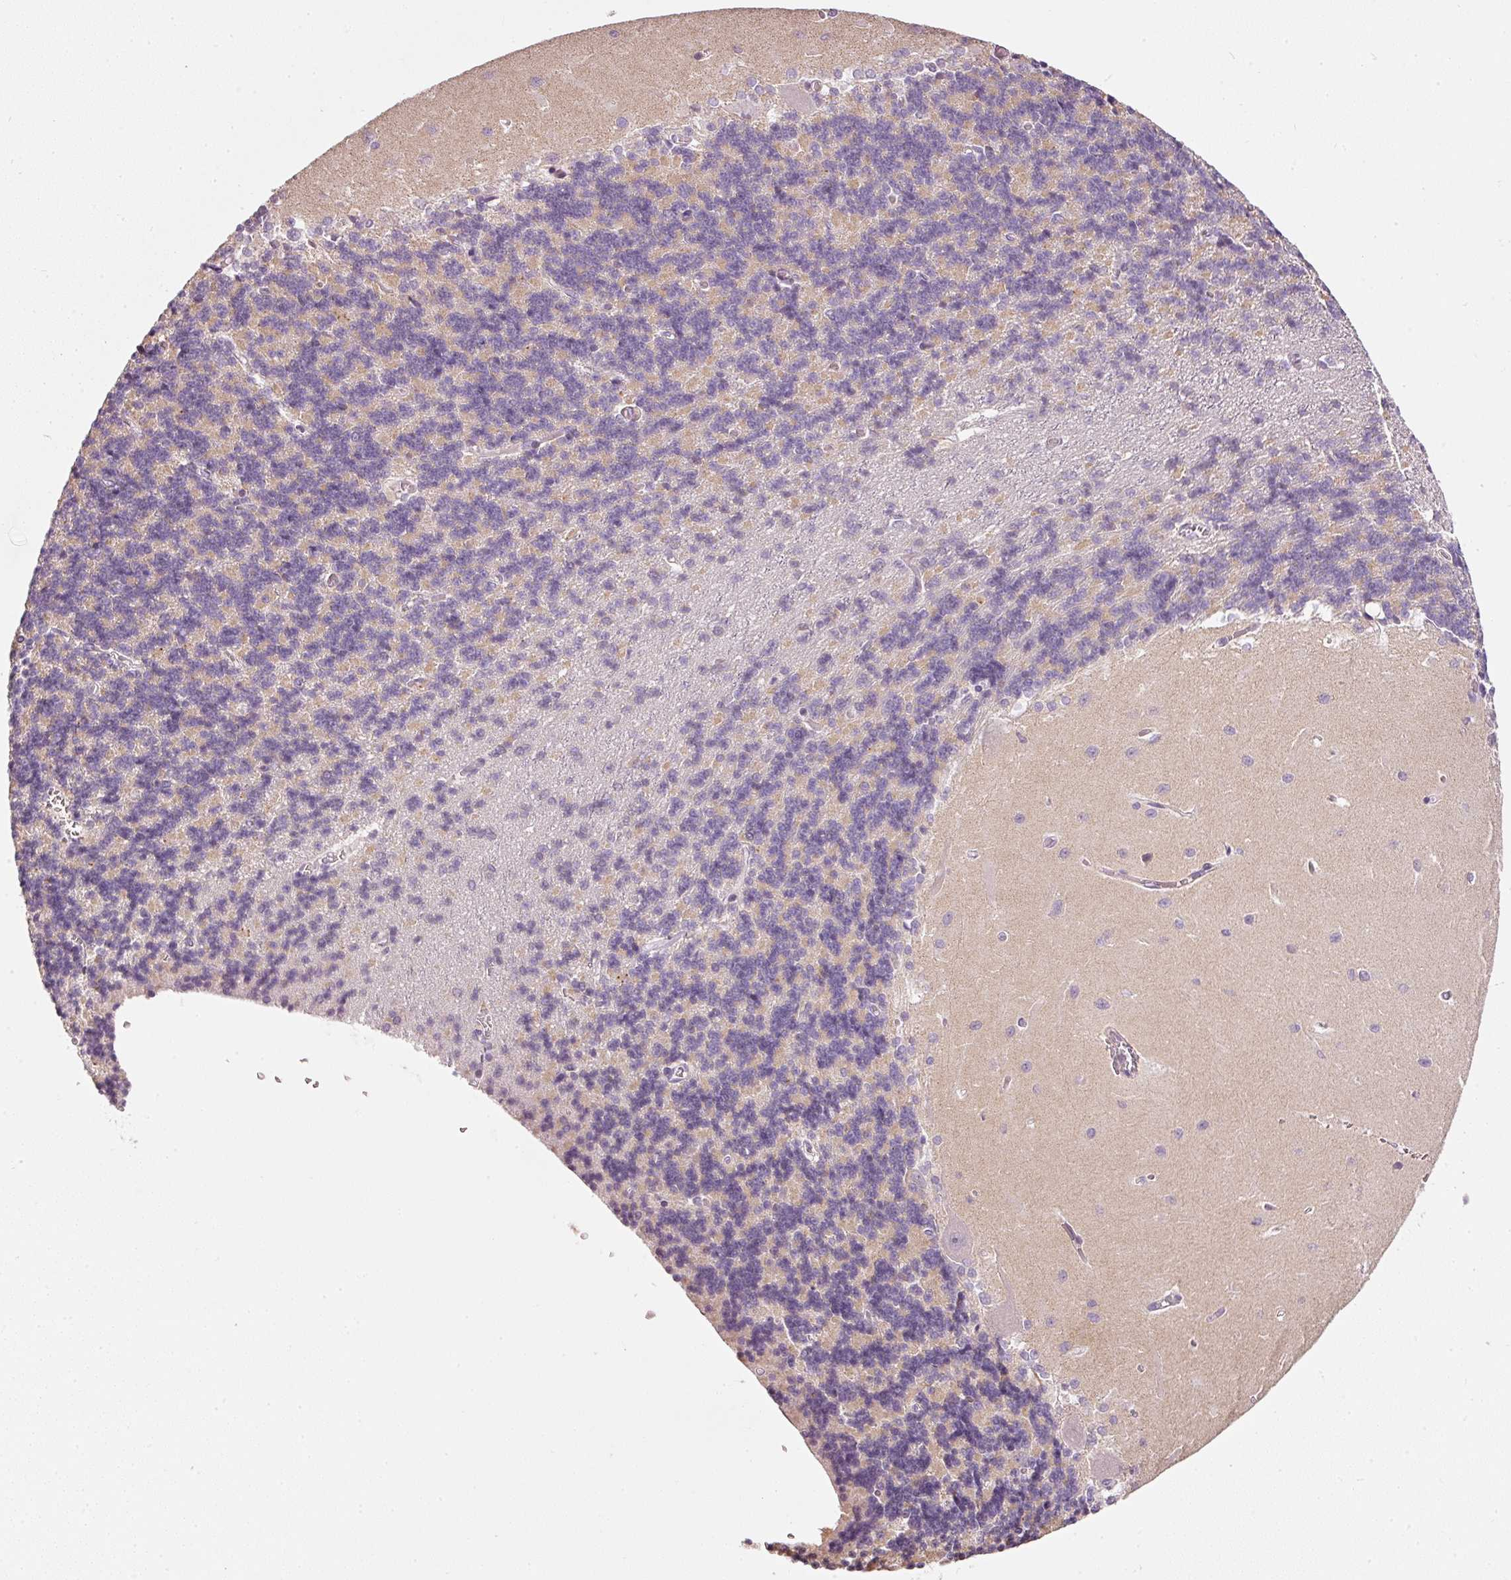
{"staining": {"intensity": "moderate", "quantity": "25%-75%", "location": "cytoplasmic/membranous"}, "tissue": "cerebellum", "cell_type": "Cells in granular layer", "image_type": "normal", "snomed": [{"axis": "morphology", "description": "Normal tissue, NOS"}, {"axis": "topography", "description": "Cerebellum"}], "caption": "Benign cerebellum was stained to show a protein in brown. There is medium levels of moderate cytoplasmic/membranous expression in approximately 25%-75% of cells in granular layer.", "gene": "NRDE2", "patient": {"sex": "male", "age": 37}}